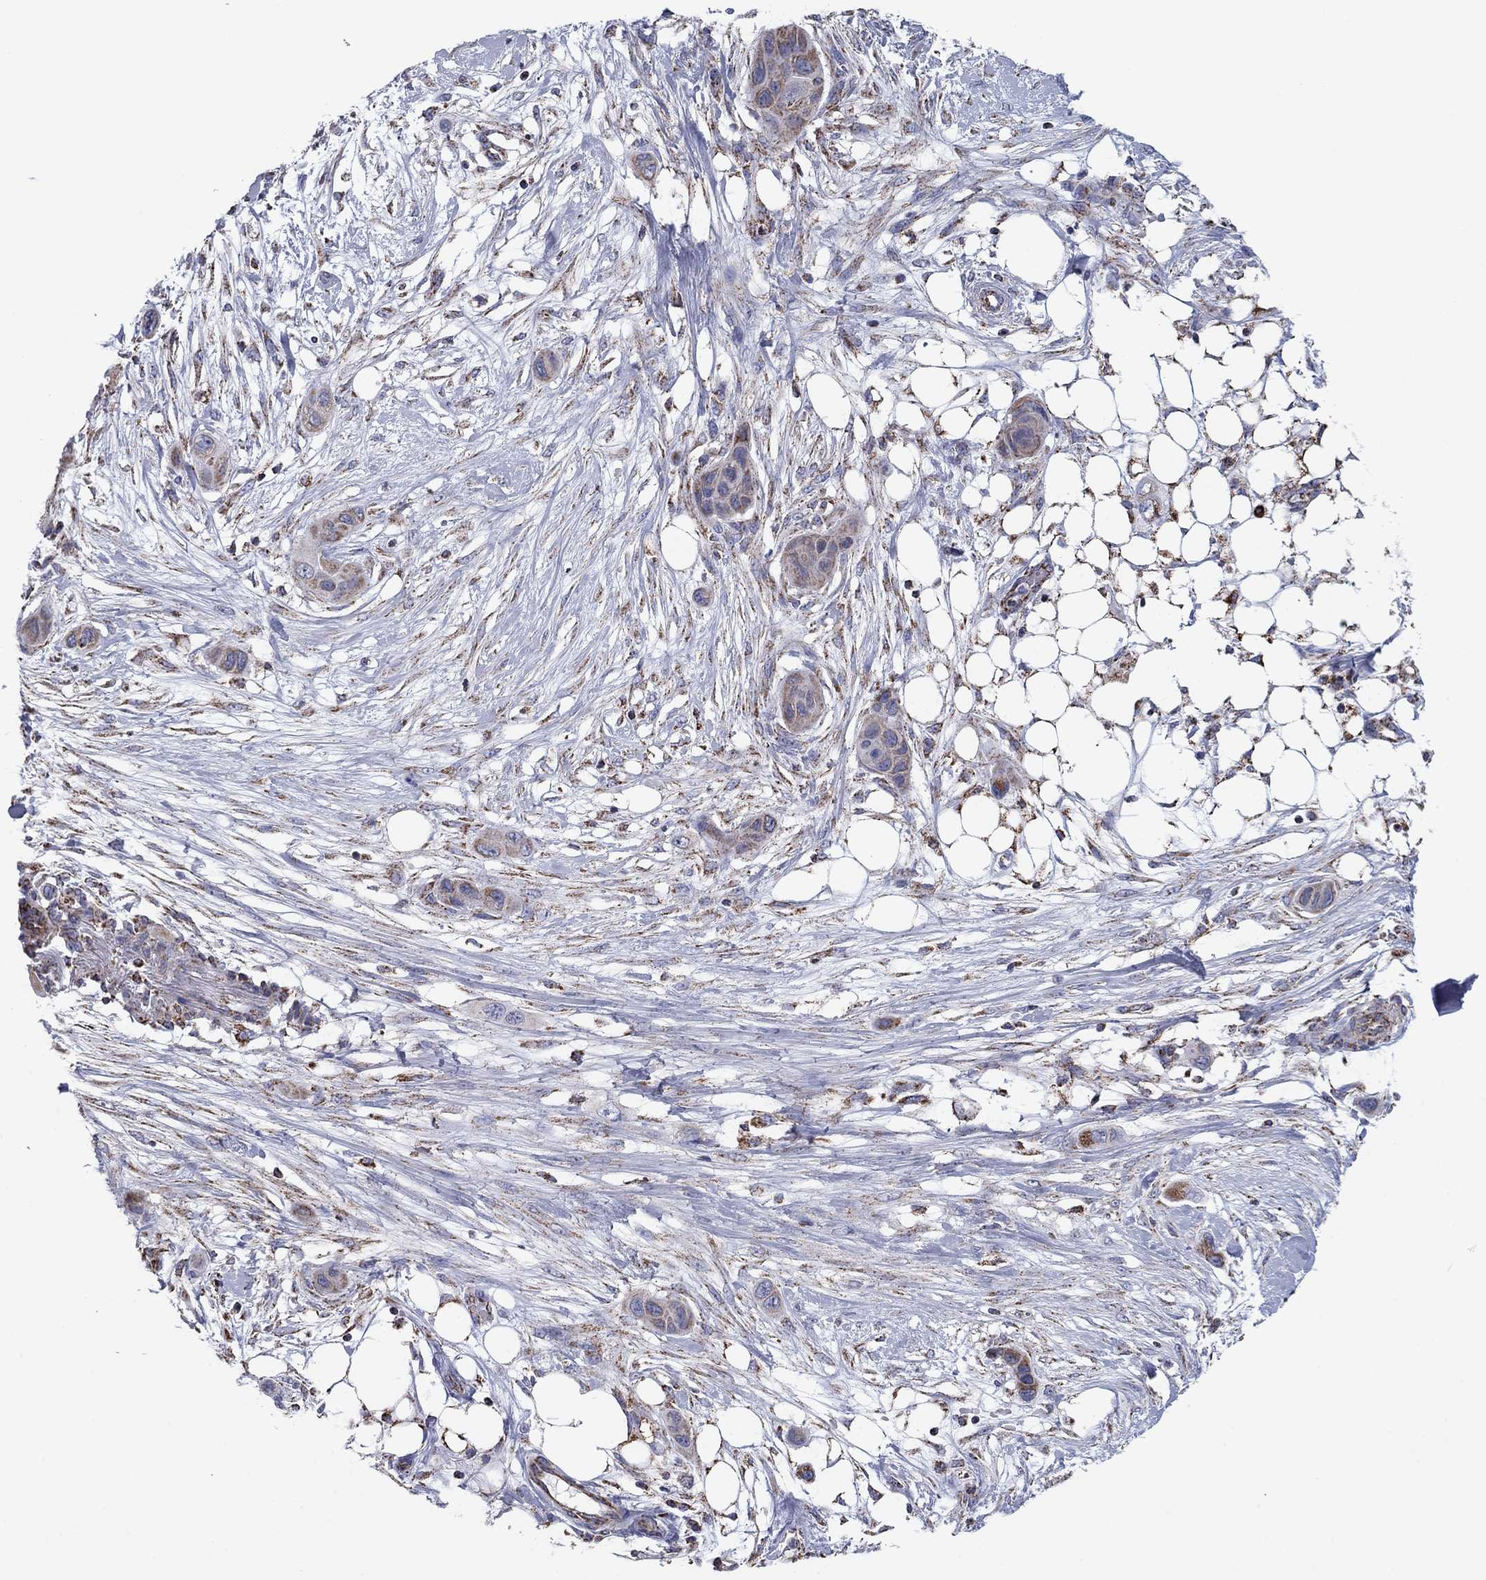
{"staining": {"intensity": "weak", "quantity": "<25%", "location": "cytoplasmic/membranous"}, "tissue": "skin cancer", "cell_type": "Tumor cells", "image_type": "cancer", "snomed": [{"axis": "morphology", "description": "Squamous cell carcinoma, NOS"}, {"axis": "topography", "description": "Skin"}], "caption": "A high-resolution photomicrograph shows IHC staining of squamous cell carcinoma (skin), which shows no significant staining in tumor cells. The staining is performed using DAB (3,3'-diaminobenzidine) brown chromogen with nuclei counter-stained in using hematoxylin.", "gene": "NDUFV1", "patient": {"sex": "male", "age": 79}}